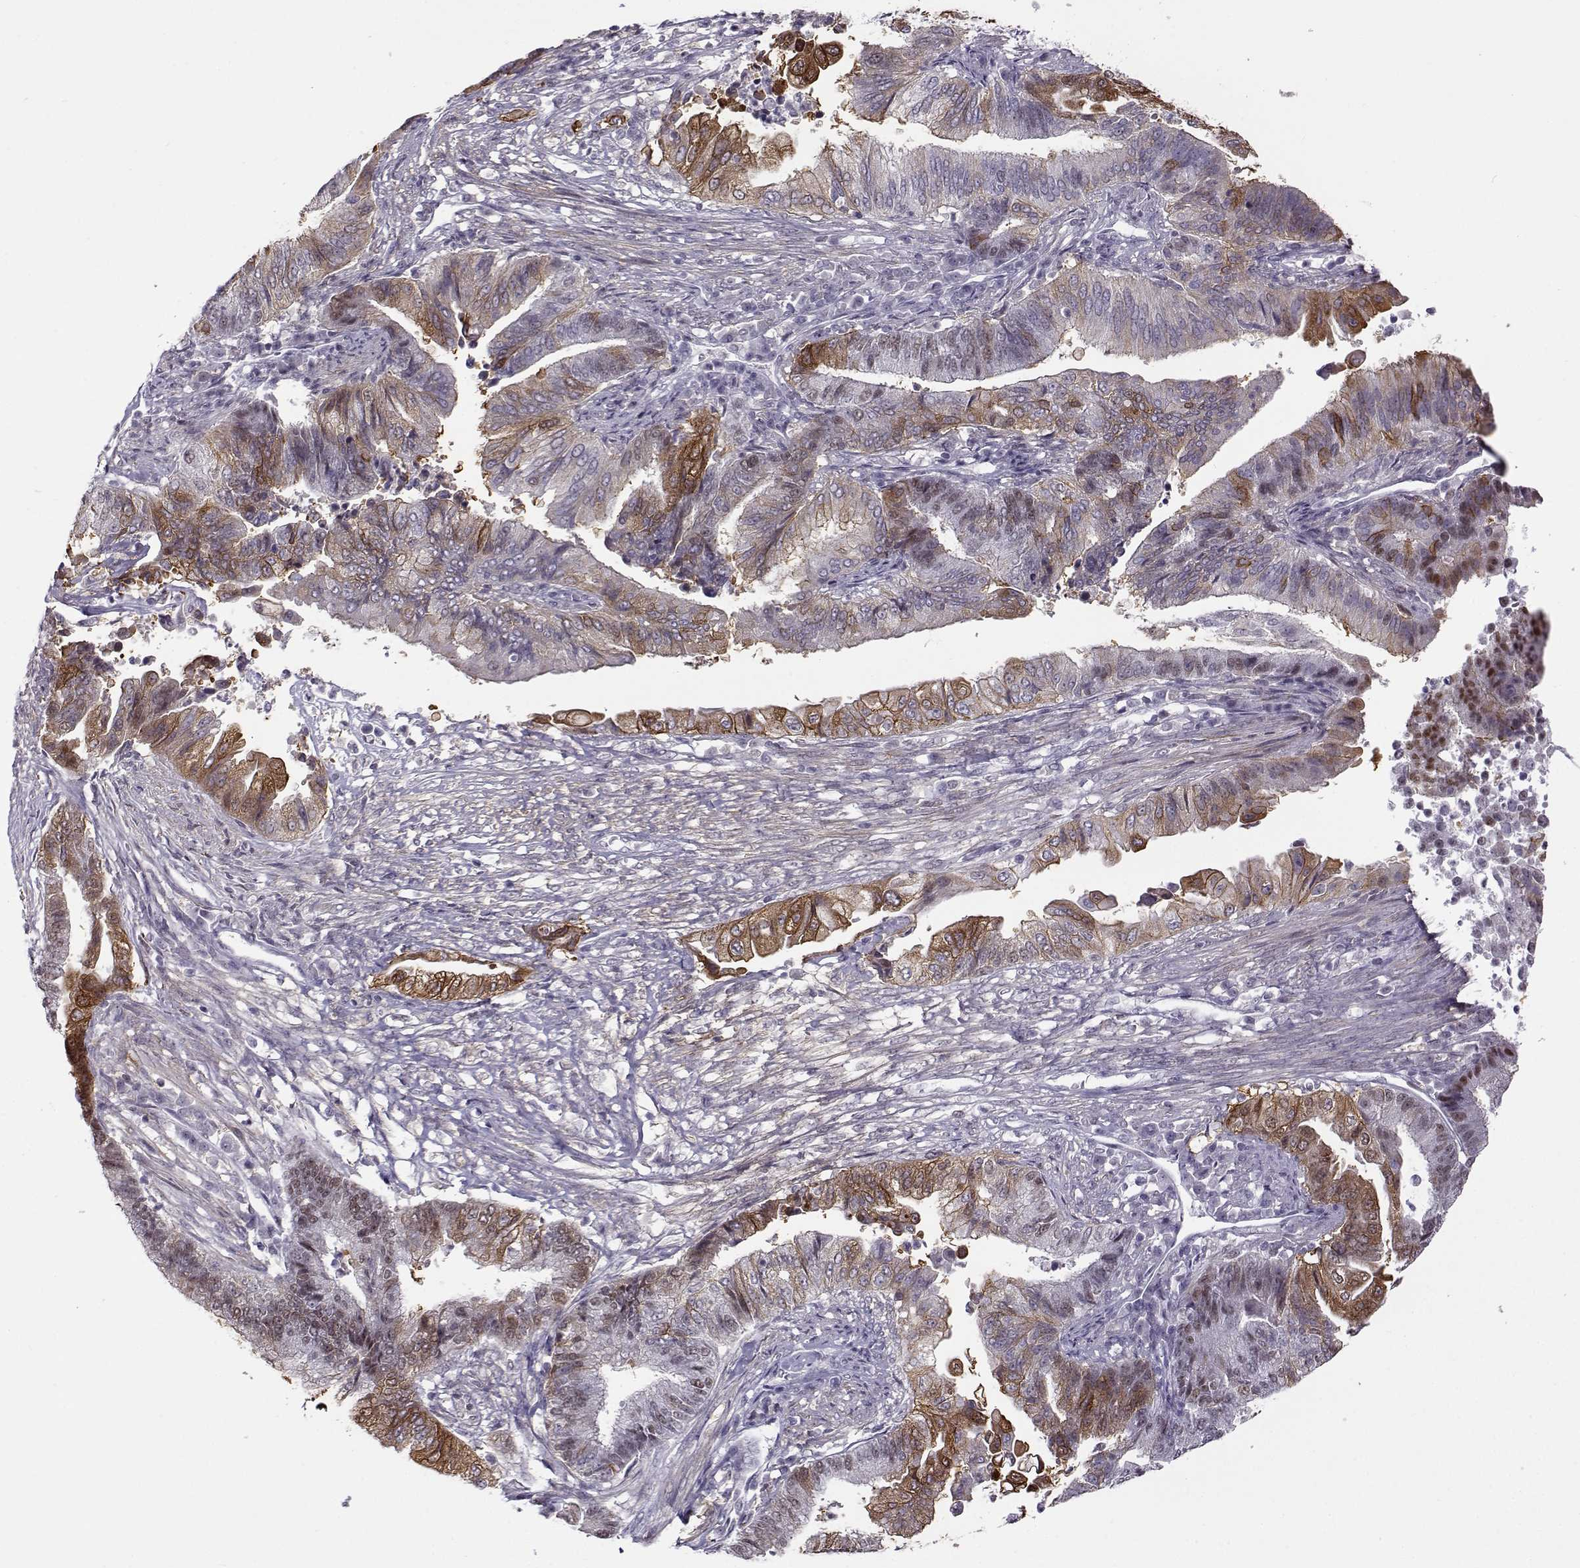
{"staining": {"intensity": "strong", "quantity": "<25%", "location": "cytoplasmic/membranous"}, "tissue": "endometrial cancer", "cell_type": "Tumor cells", "image_type": "cancer", "snomed": [{"axis": "morphology", "description": "Adenocarcinoma, NOS"}, {"axis": "topography", "description": "Uterus"}, {"axis": "topography", "description": "Endometrium"}], "caption": "A brown stain labels strong cytoplasmic/membranous expression of a protein in endometrial adenocarcinoma tumor cells. (Brightfield microscopy of DAB IHC at high magnification).", "gene": "BACH1", "patient": {"sex": "female", "age": 54}}